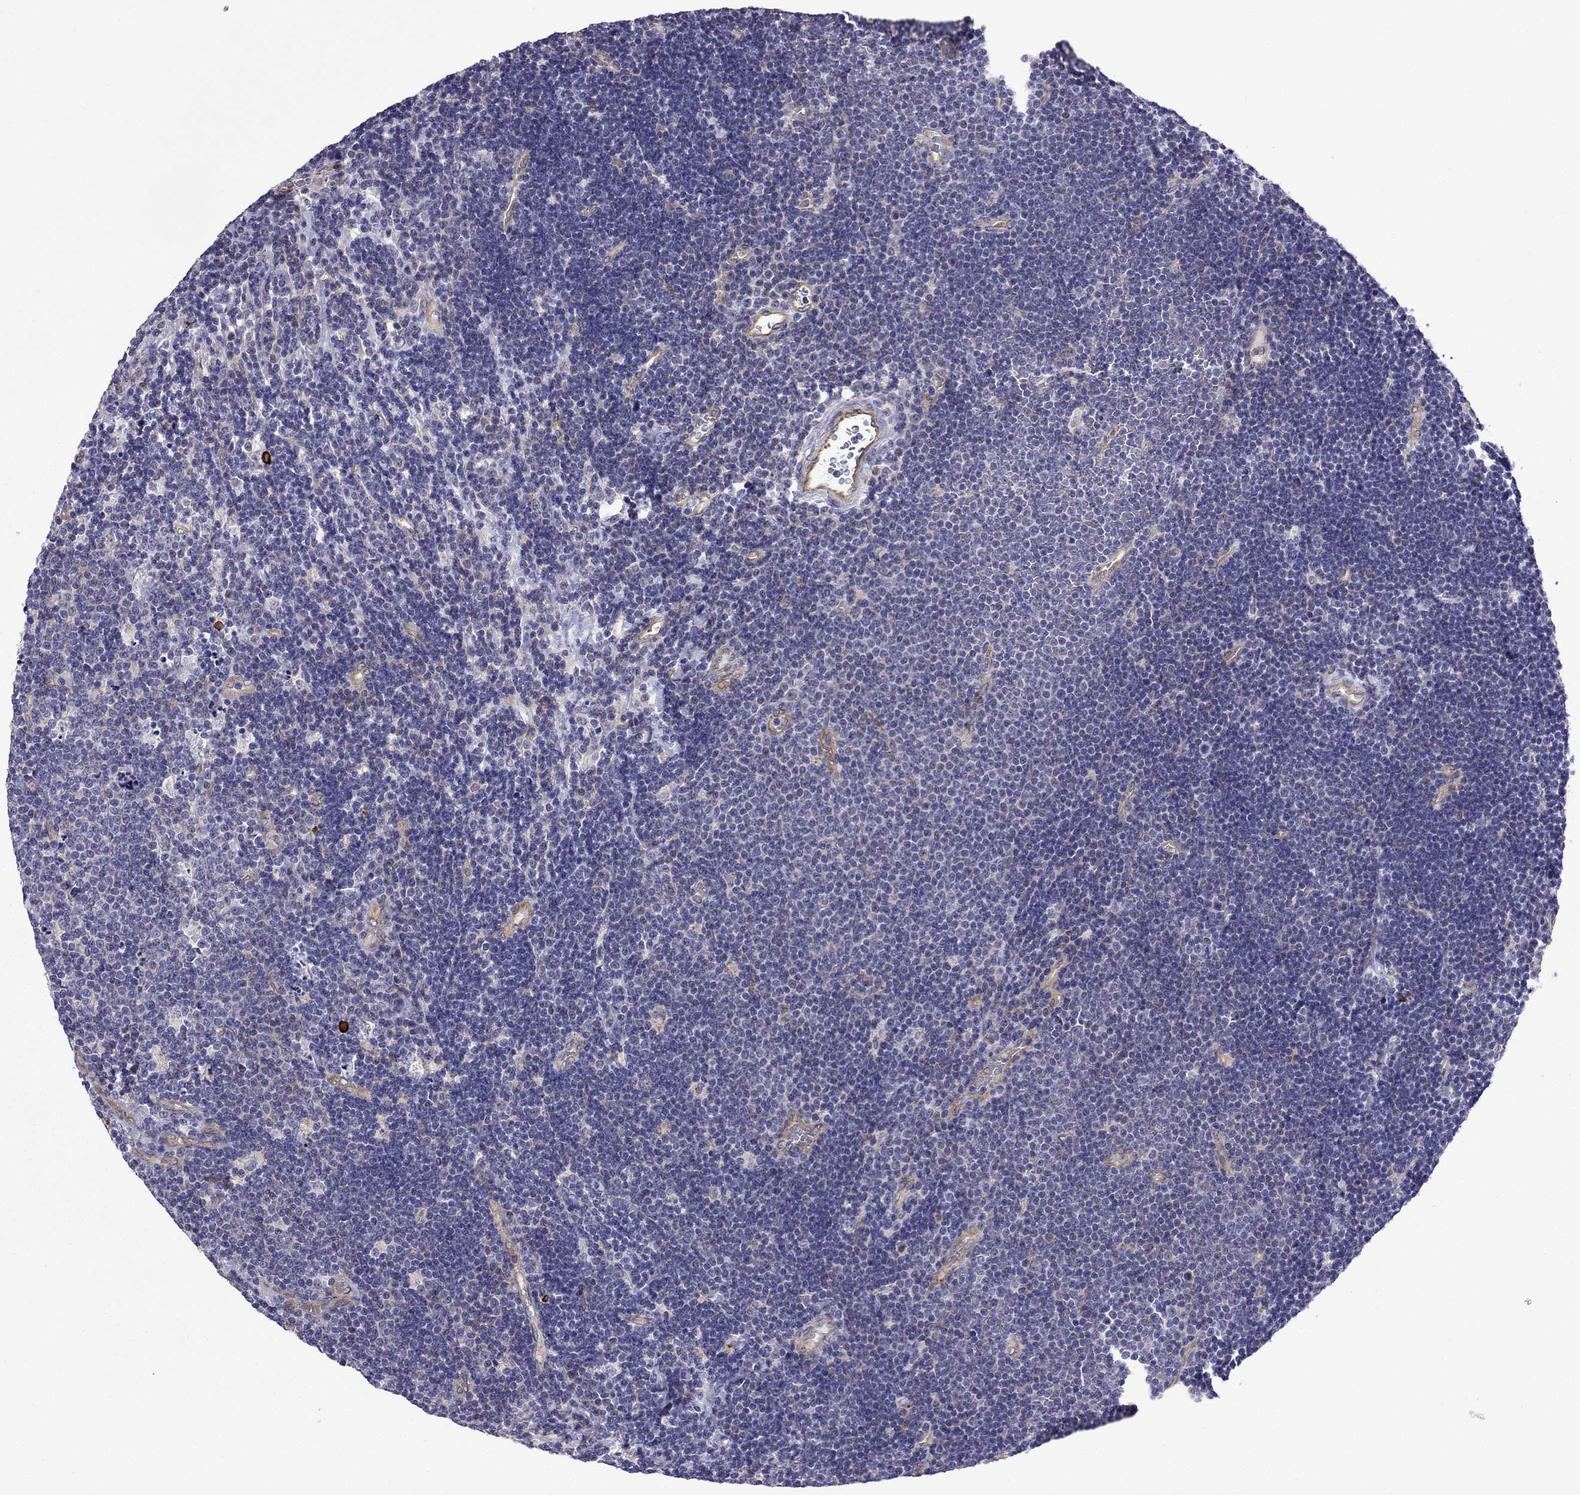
{"staining": {"intensity": "negative", "quantity": "none", "location": "none"}, "tissue": "lymphoma", "cell_type": "Tumor cells", "image_type": "cancer", "snomed": [{"axis": "morphology", "description": "Malignant lymphoma, non-Hodgkin's type, Low grade"}, {"axis": "topography", "description": "Brain"}], "caption": "A high-resolution histopathology image shows IHC staining of malignant lymphoma, non-Hodgkin's type (low-grade), which demonstrates no significant staining in tumor cells.", "gene": "ENOX1", "patient": {"sex": "female", "age": 66}}